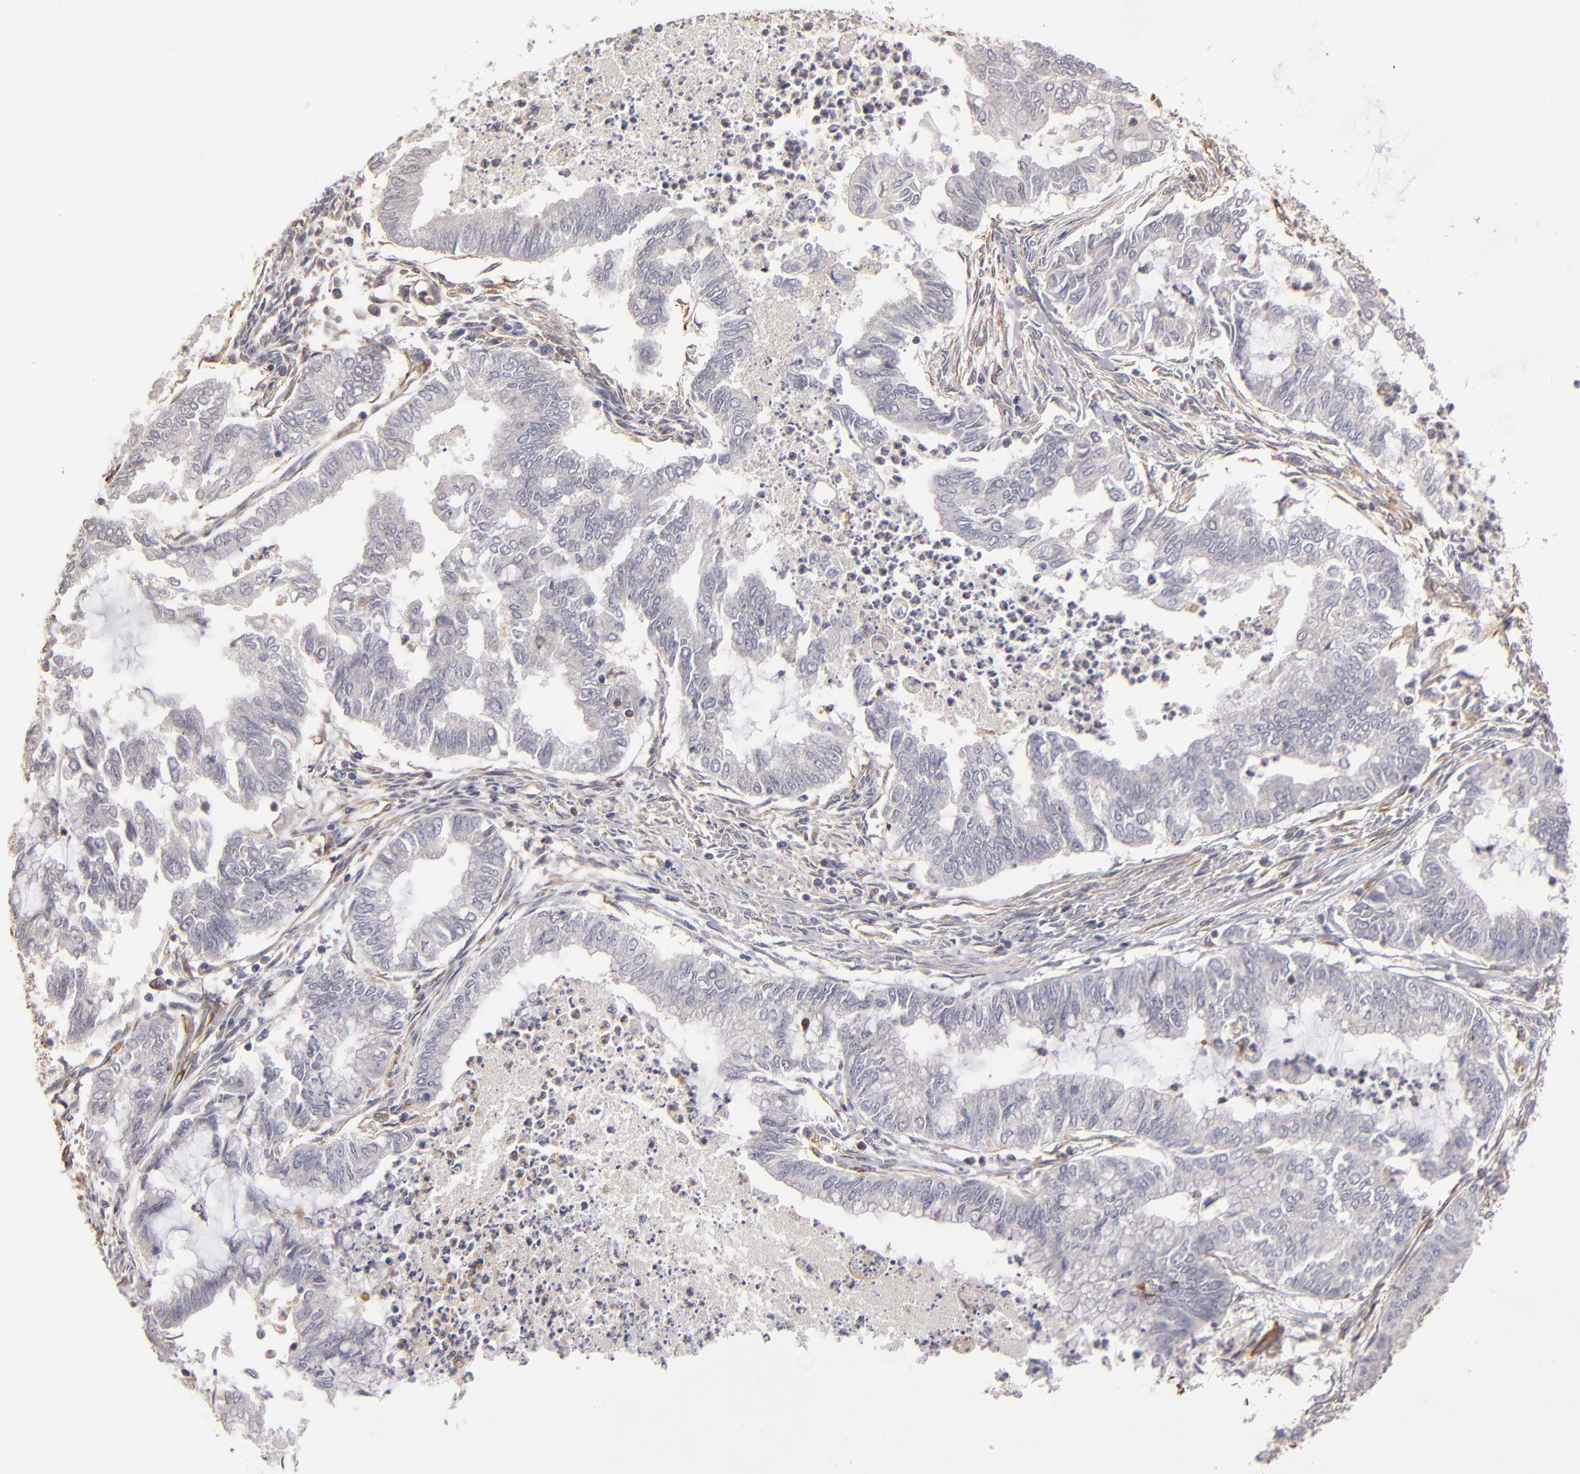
{"staining": {"intensity": "negative", "quantity": "none", "location": "none"}, "tissue": "endometrial cancer", "cell_type": "Tumor cells", "image_type": "cancer", "snomed": [{"axis": "morphology", "description": "Adenocarcinoma, NOS"}, {"axis": "topography", "description": "Endometrium"}], "caption": "Protein analysis of endometrial cancer exhibits no significant positivity in tumor cells. (Stains: DAB immunohistochemistry (IHC) with hematoxylin counter stain, Microscopy: brightfield microscopy at high magnification).", "gene": "ABCC1", "patient": {"sex": "female", "age": 79}}